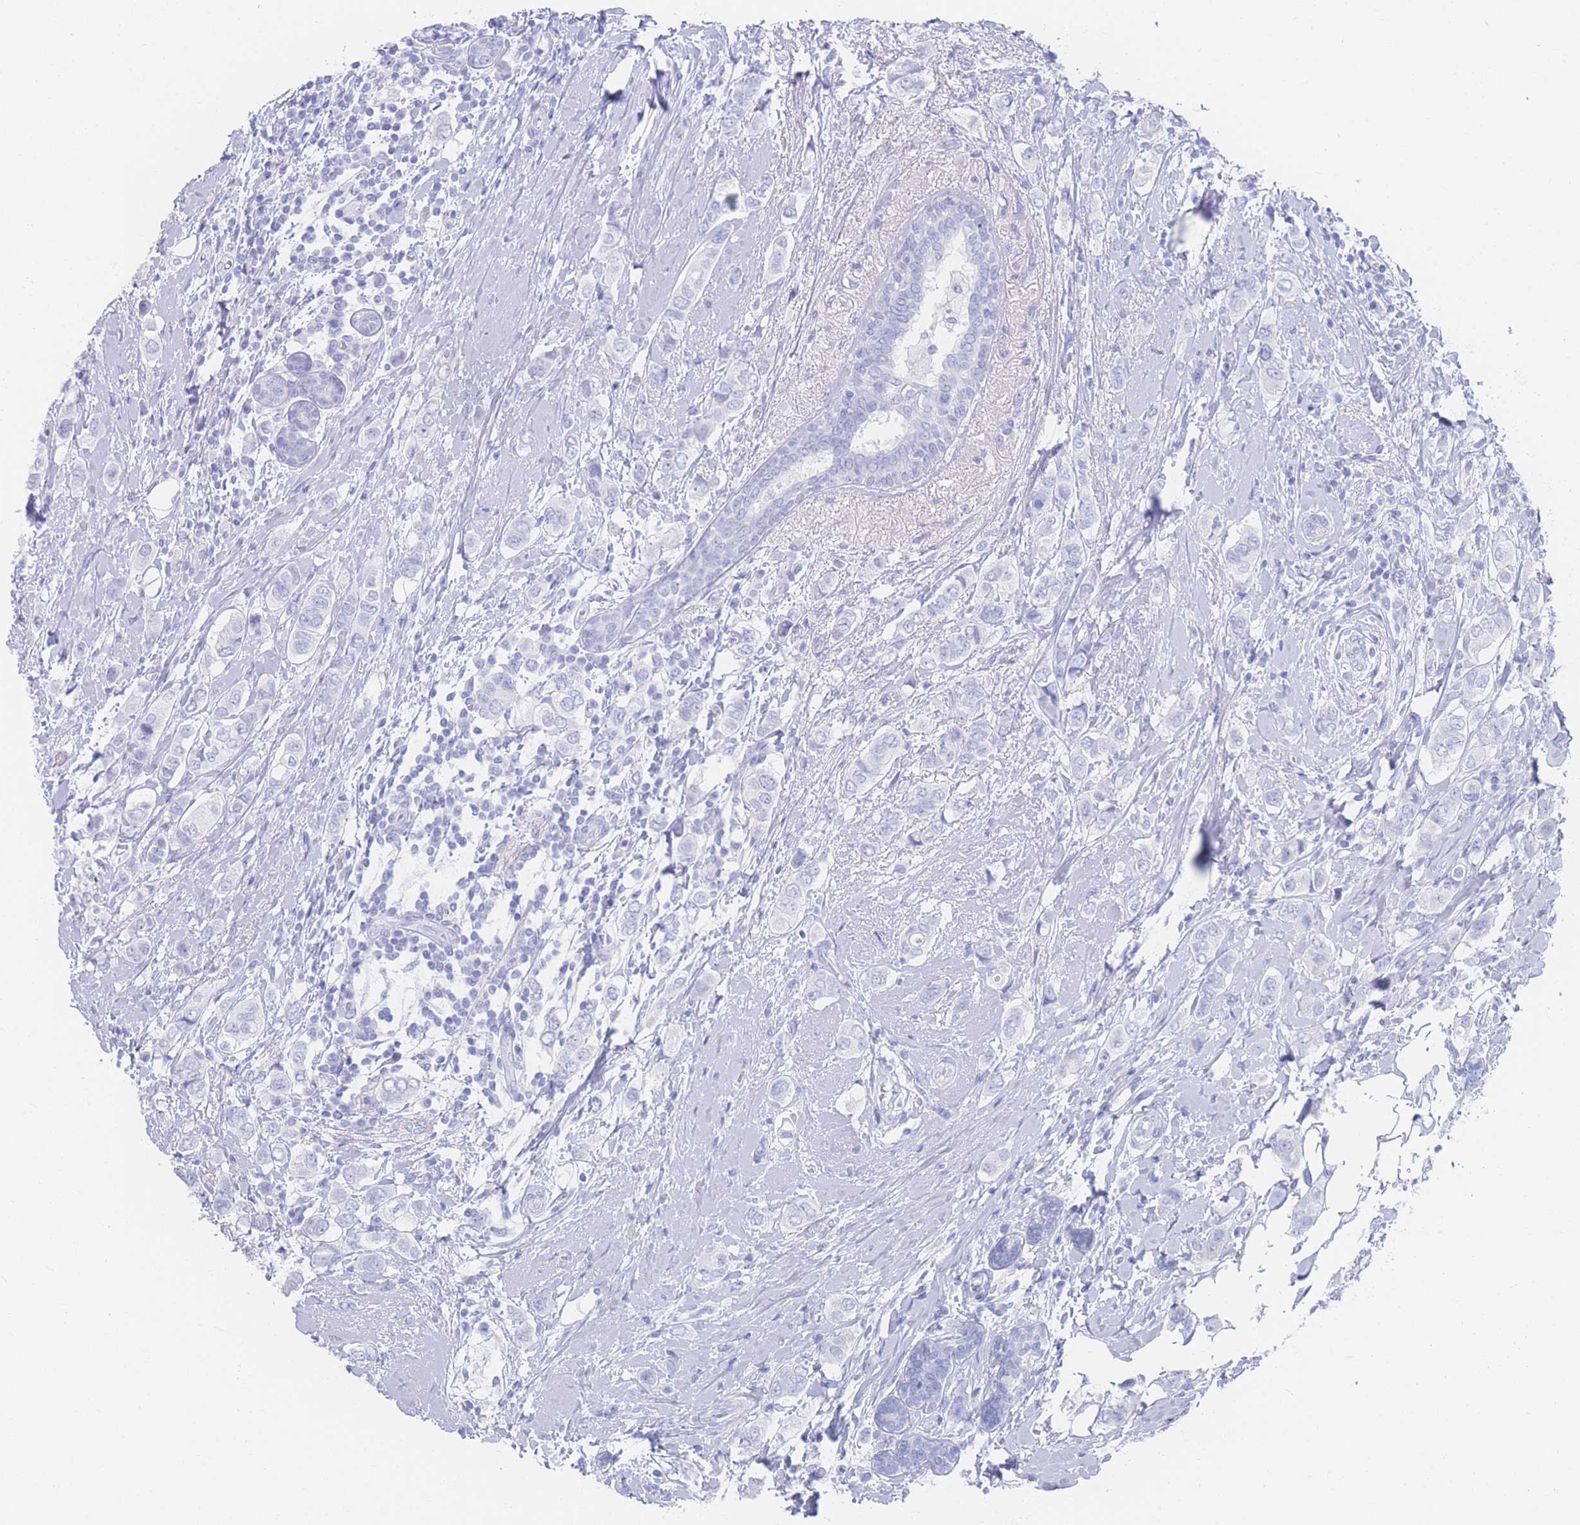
{"staining": {"intensity": "negative", "quantity": "none", "location": "none"}, "tissue": "breast cancer", "cell_type": "Tumor cells", "image_type": "cancer", "snomed": [{"axis": "morphology", "description": "Lobular carcinoma"}, {"axis": "topography", "description": "Breast"}], "caption": "Breast cancer (lobular carcinoma) was stained to show a protein in brown. There is no significant positivity in tumor cells.", "gene": "LRRC37A", "patient": {"sex": "female", "age": 51}}